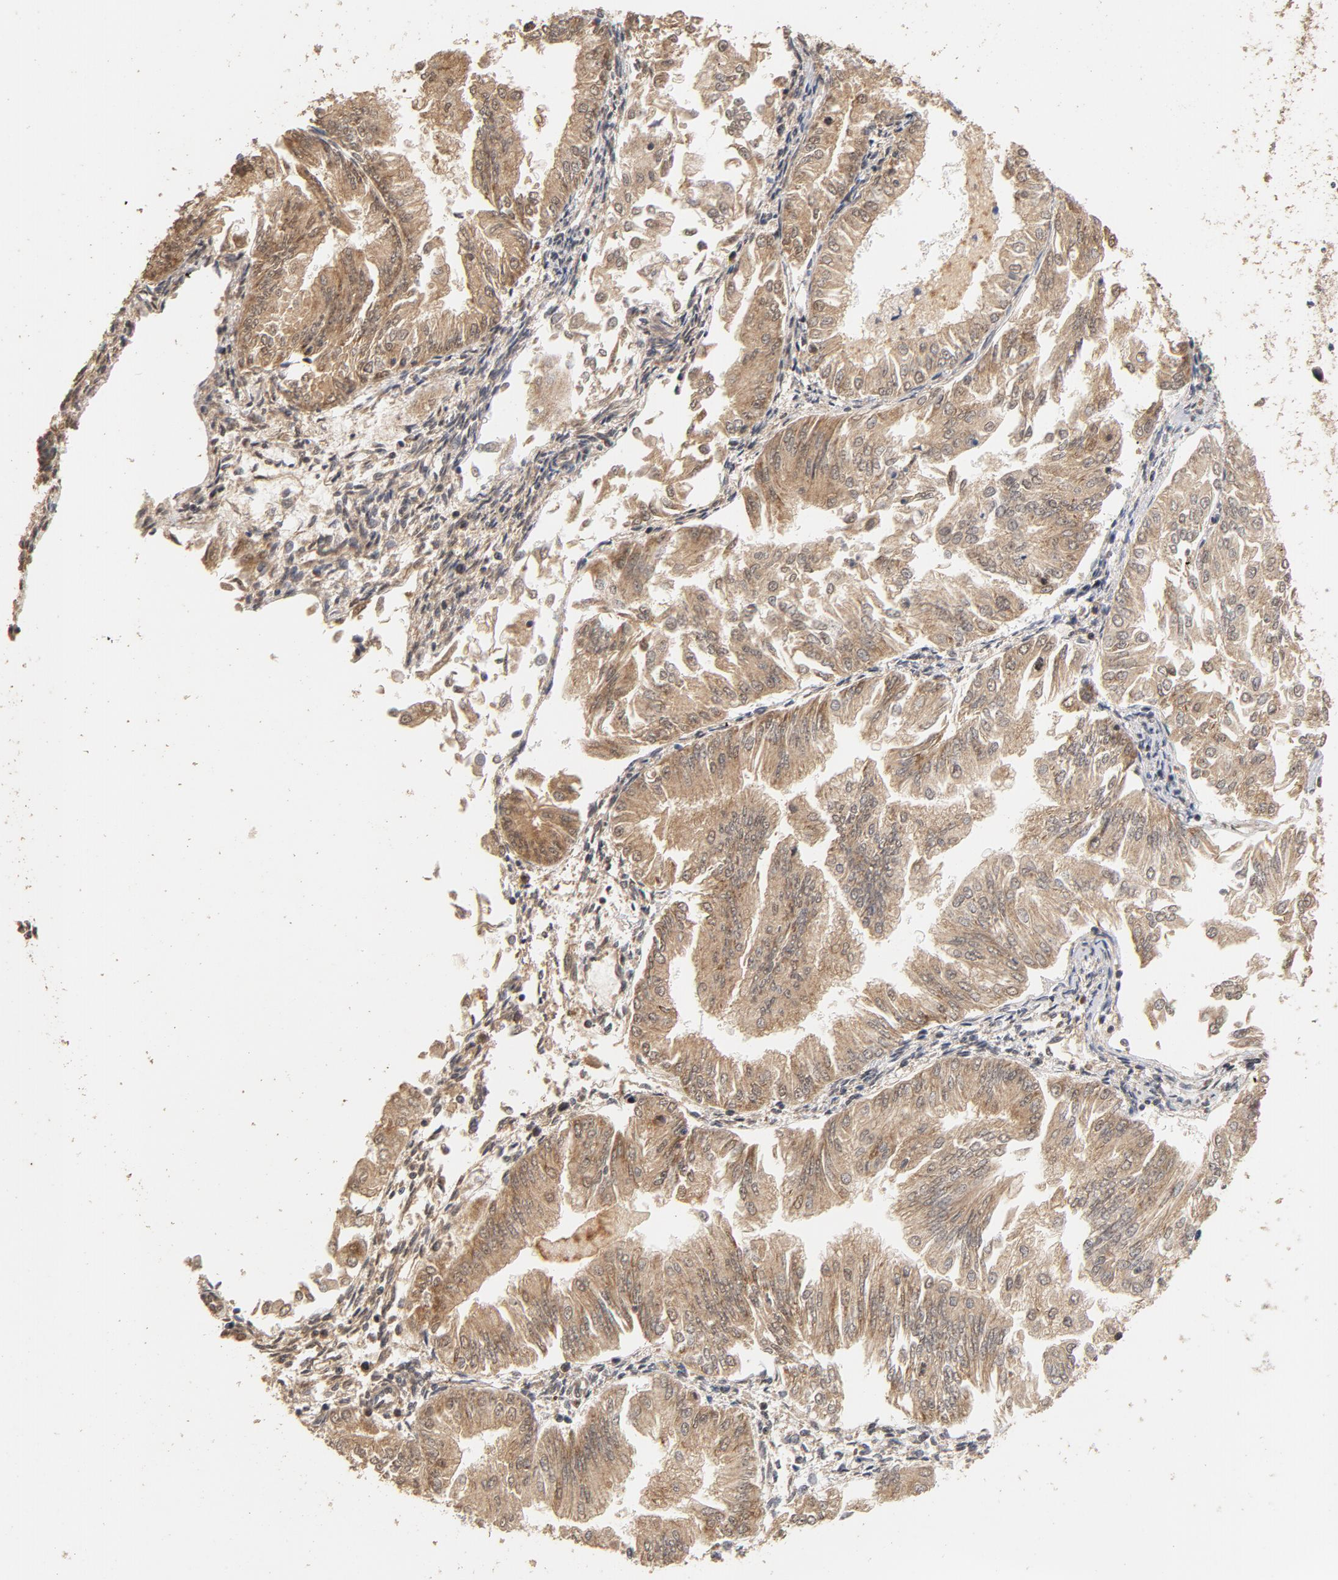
{"staining": {"intensity": "moderate", "quantity": ">75%", "location": "cytoplasmic/membranous"}, "tissue": "endometrial cancer", "cell_type": "Tumor cells", "image_type": "cancer", "snomed": [{"axis": "morphology", "description": "Adenocarcinoma, NOS"}, {"axis": "topography", "description": "Endometrium"}], "caption": "Tumor cells reveal medium levels of moderate cytoplasmic/membranous positivity in about >75% of cells in endometrial cancer (adenocarcinoma).", "gene": "DDX6", "patient": {"sex": "female", "age": 53}}